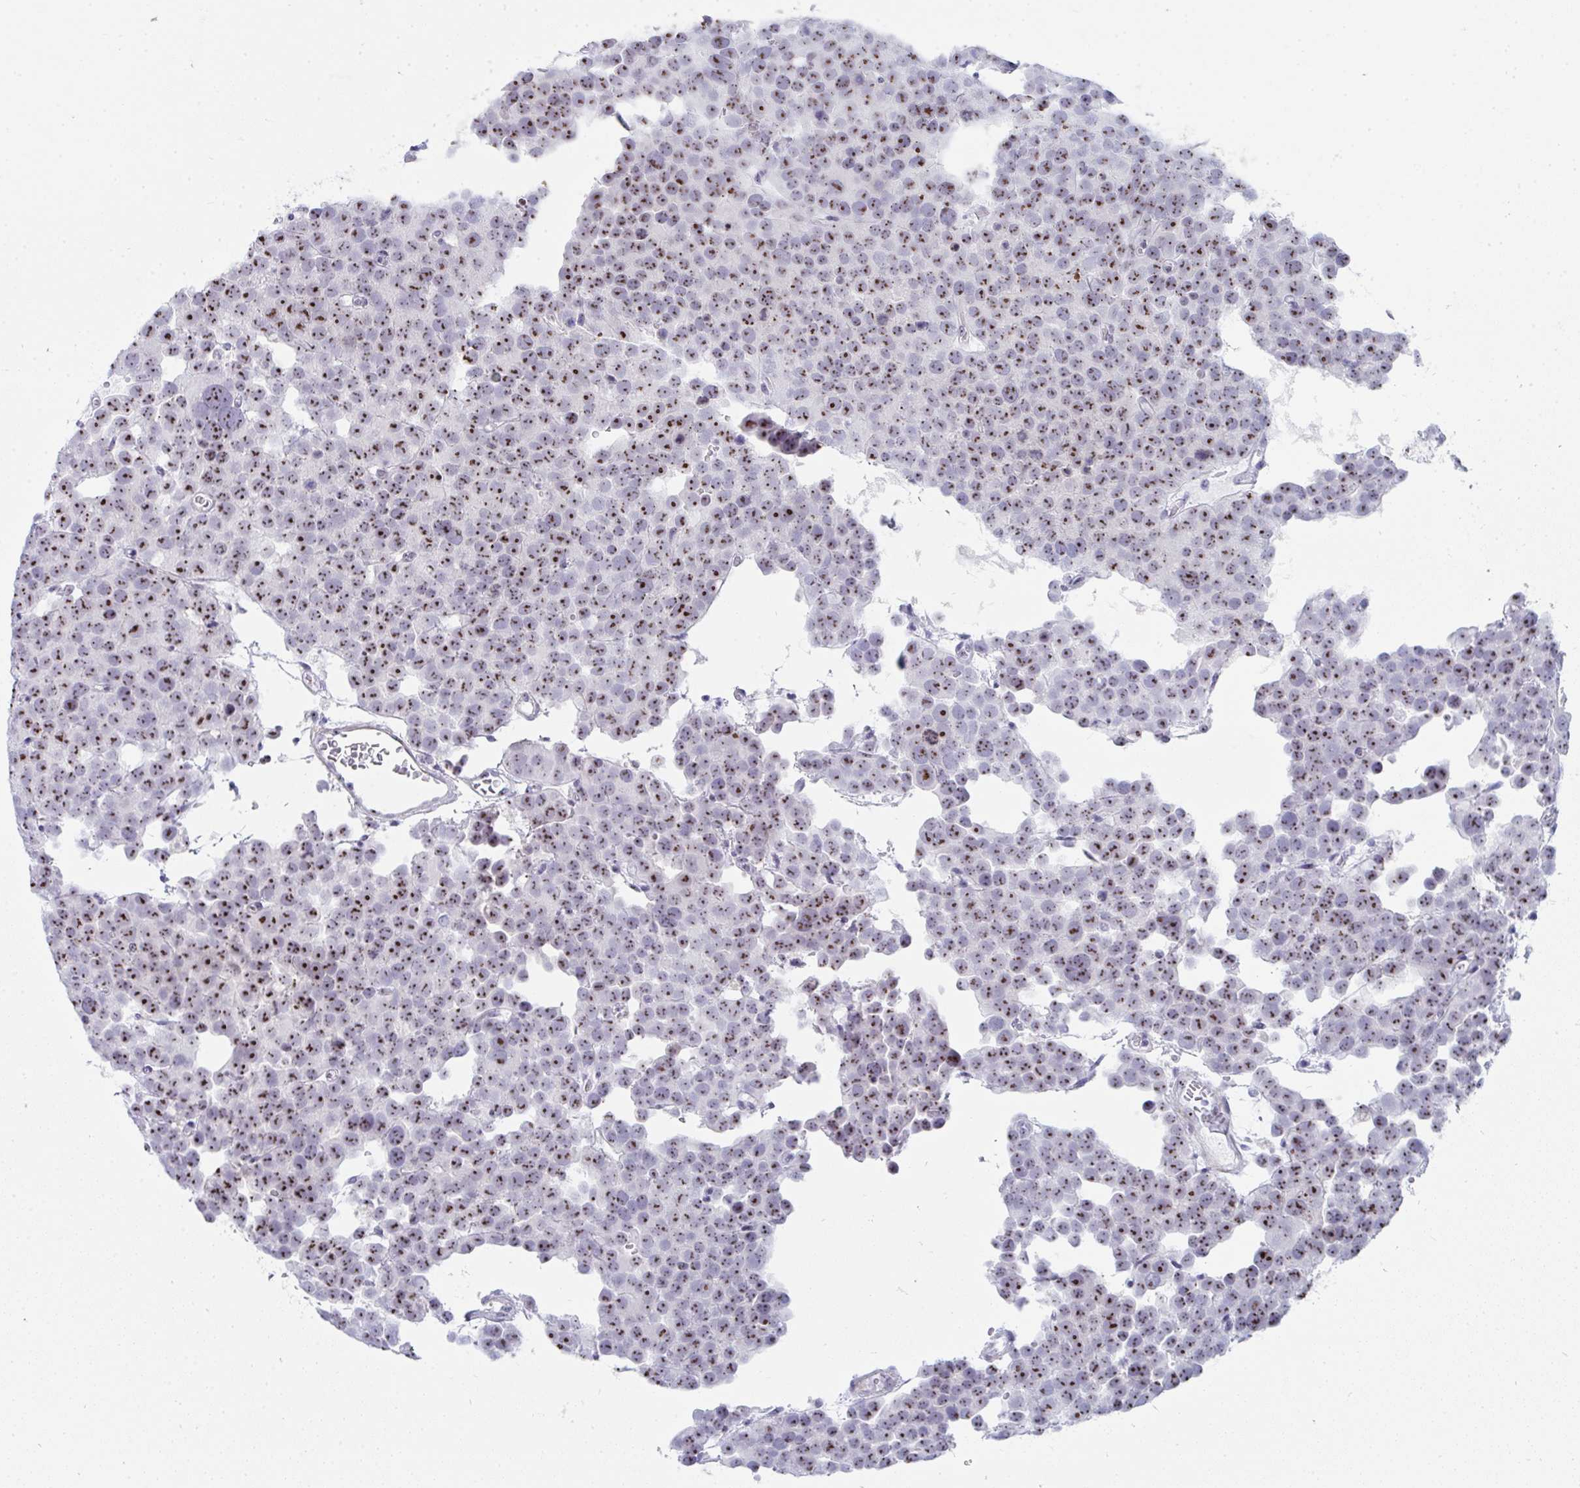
{"staining": {"intensity": "strong", "quantity": ">75%", "location": "nuclear"}, "tissue": "testis cancer", "cell_type": "Tumor cells", "image_type": "cancer", "snomed": [{"axis": "morphology", "description": "Seminoma, NOS"}, {"axis": "topography", "description": "Testis"}], "caption": "The immunohistochemical stain highlights strong nuclear staining in tumor cells of testis cancer (seminoma) tissue.", "gene": "NOP10", "patient": {"sex": "male", "age": 71}}